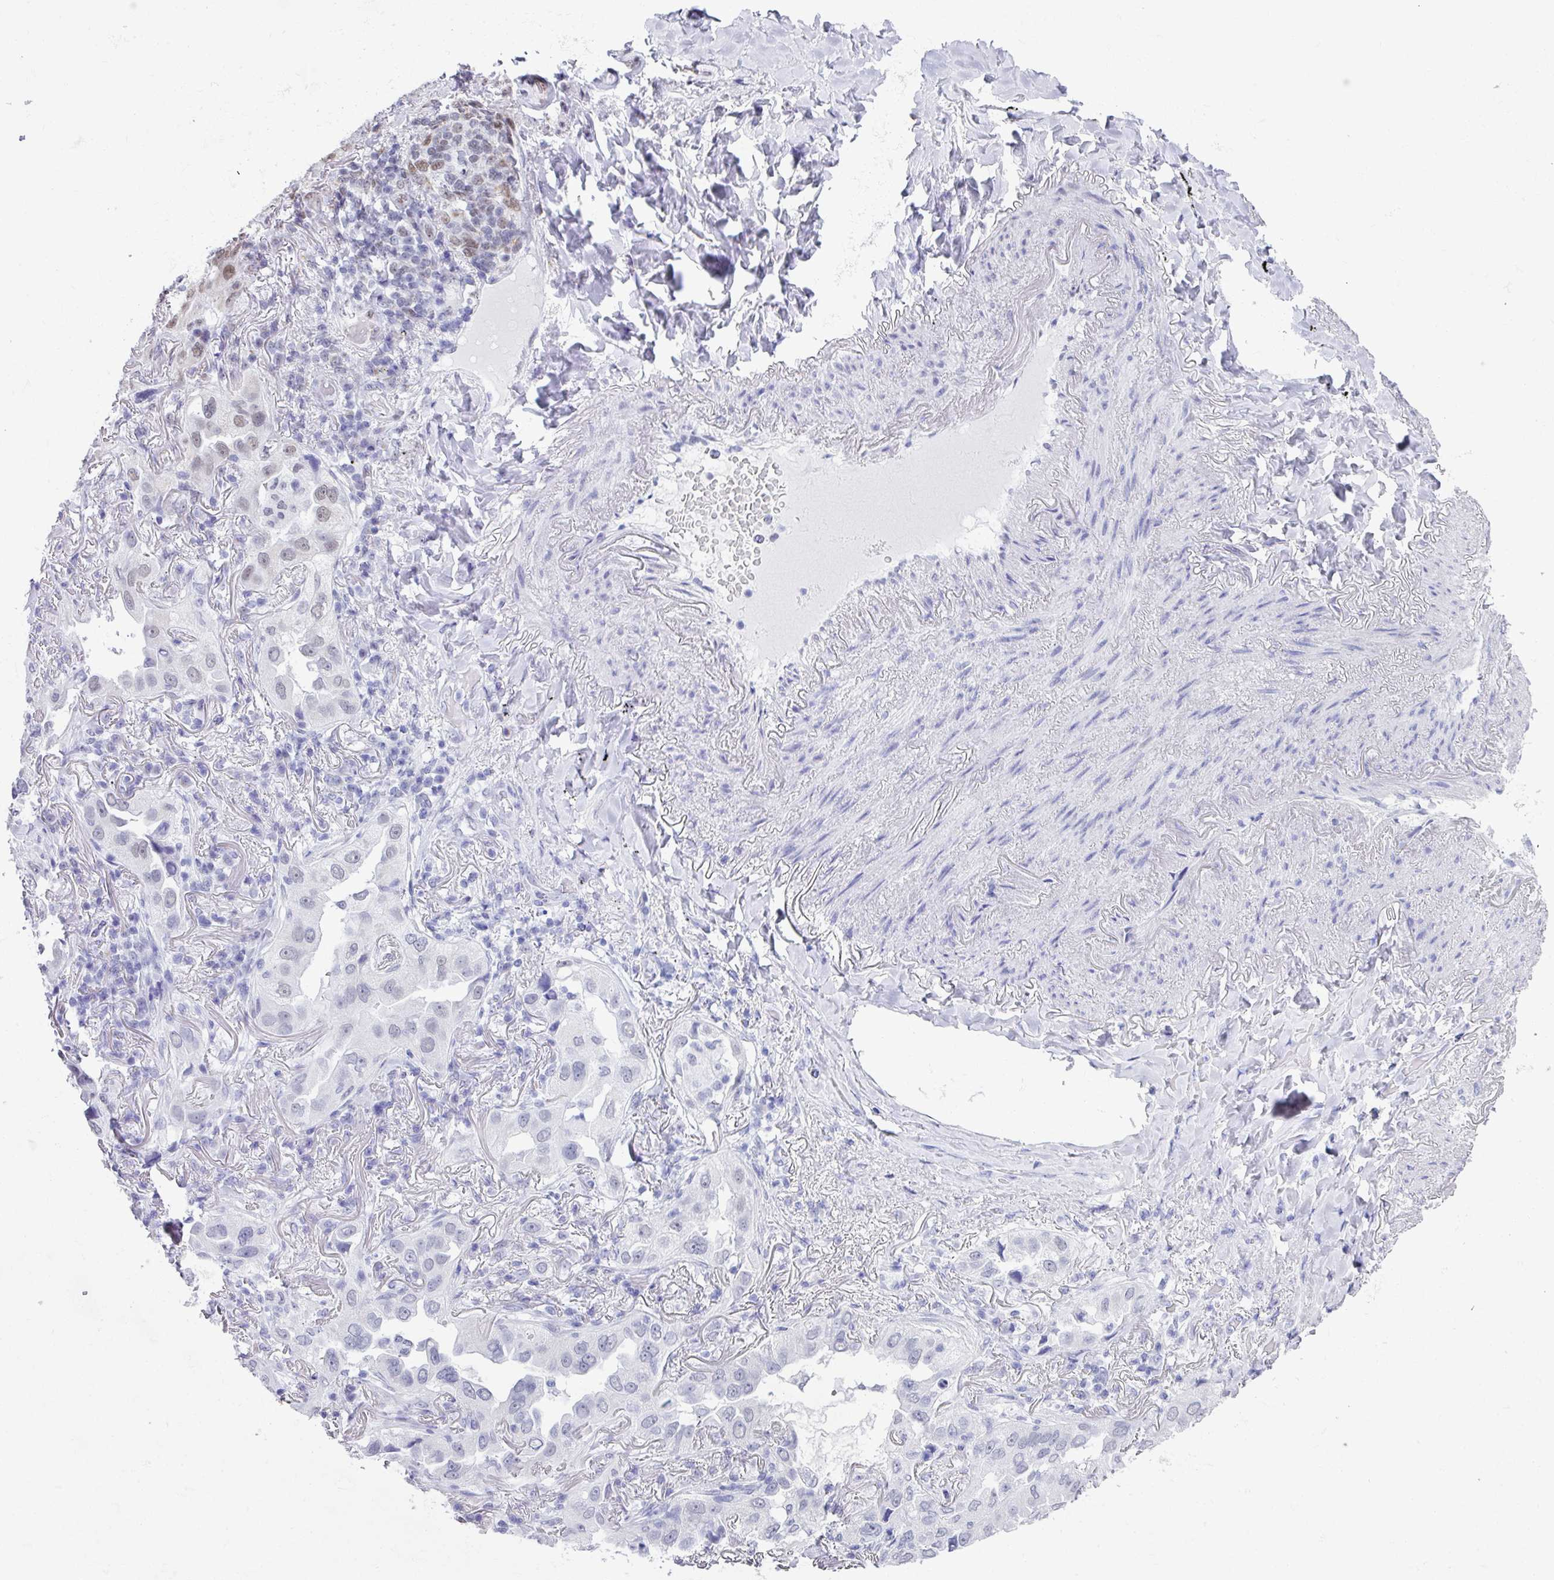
{"staining": {"intensity": "weak", "quantity": "<25%", "location": "nuclear"}, "tissue": "lung cancer", "cell_type": "Tumor cells", "image_type": "cancer", "snomed": [{"axis": "morphology", "description": "Adenocarcinoma, NOS"}, {"axis": "topography", "description": "Lung"}], "caption": "Tumor cells show no significant positivity in lung cancer.", "gene": "PUF60", "patient": {"sex": "female", "age": 69}}